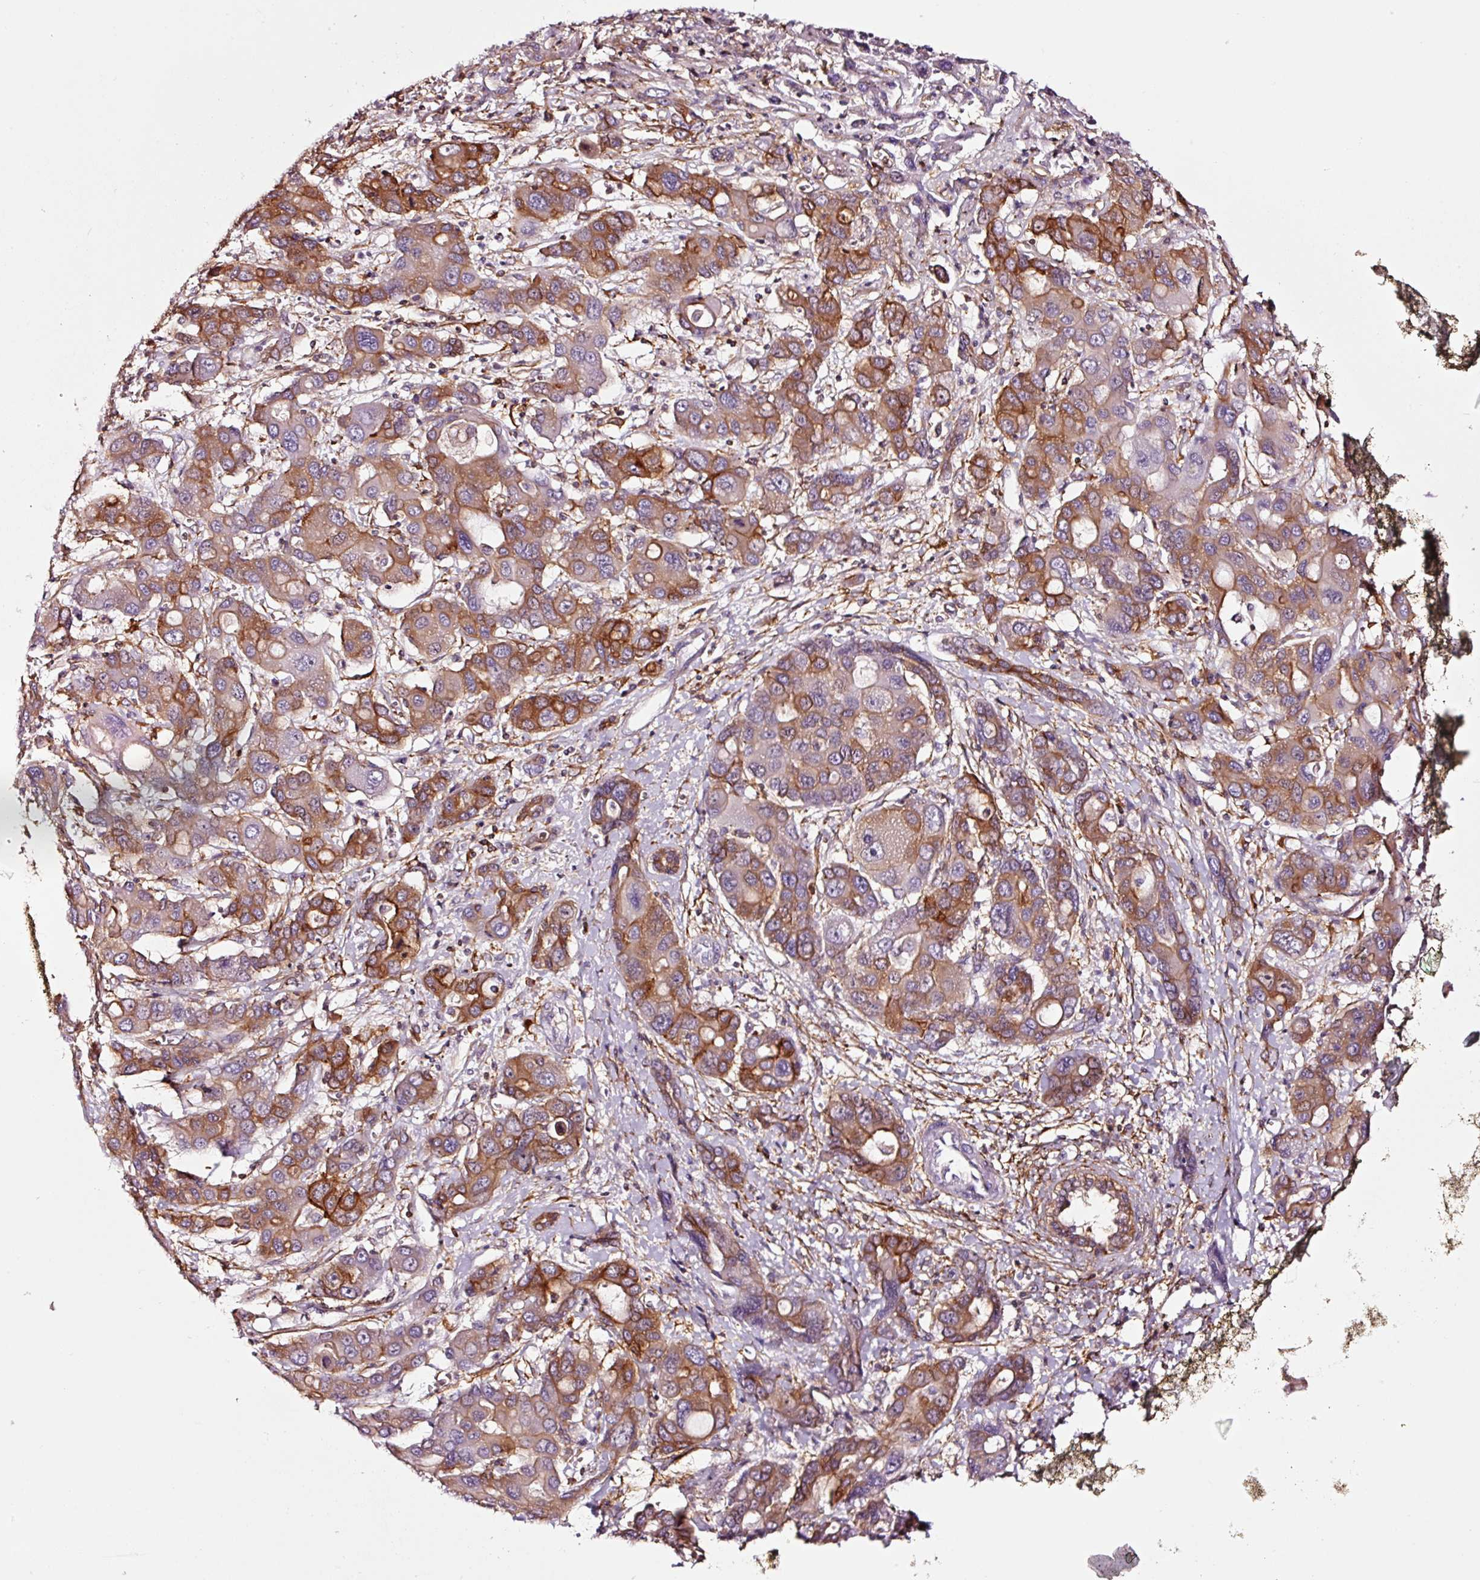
{"staining": {"intensity": "moderate", "quantity": "25%-75%", "location": "cytoplasmic/membranous"}, "tissue": "liver cancer", "cell_type": "Tumor cells", "image_type": "cancer", "snomed": [{"axis": "morphology", "description": "Cholangiocarcinoma"}, {"axis": "topography", "description": "Liver"}], "caption": "A high-resolution image shows IHC staining of liver cholangiocarcinoma, which exhibits moderate cytoplasmic/membranous expression in approximately 25%-75% of tumor cells. The protein is shown in brown color, while the nuclei are stained blue.", "gene": "ADD3", "patient": {"sex": "male", "age": 67}}